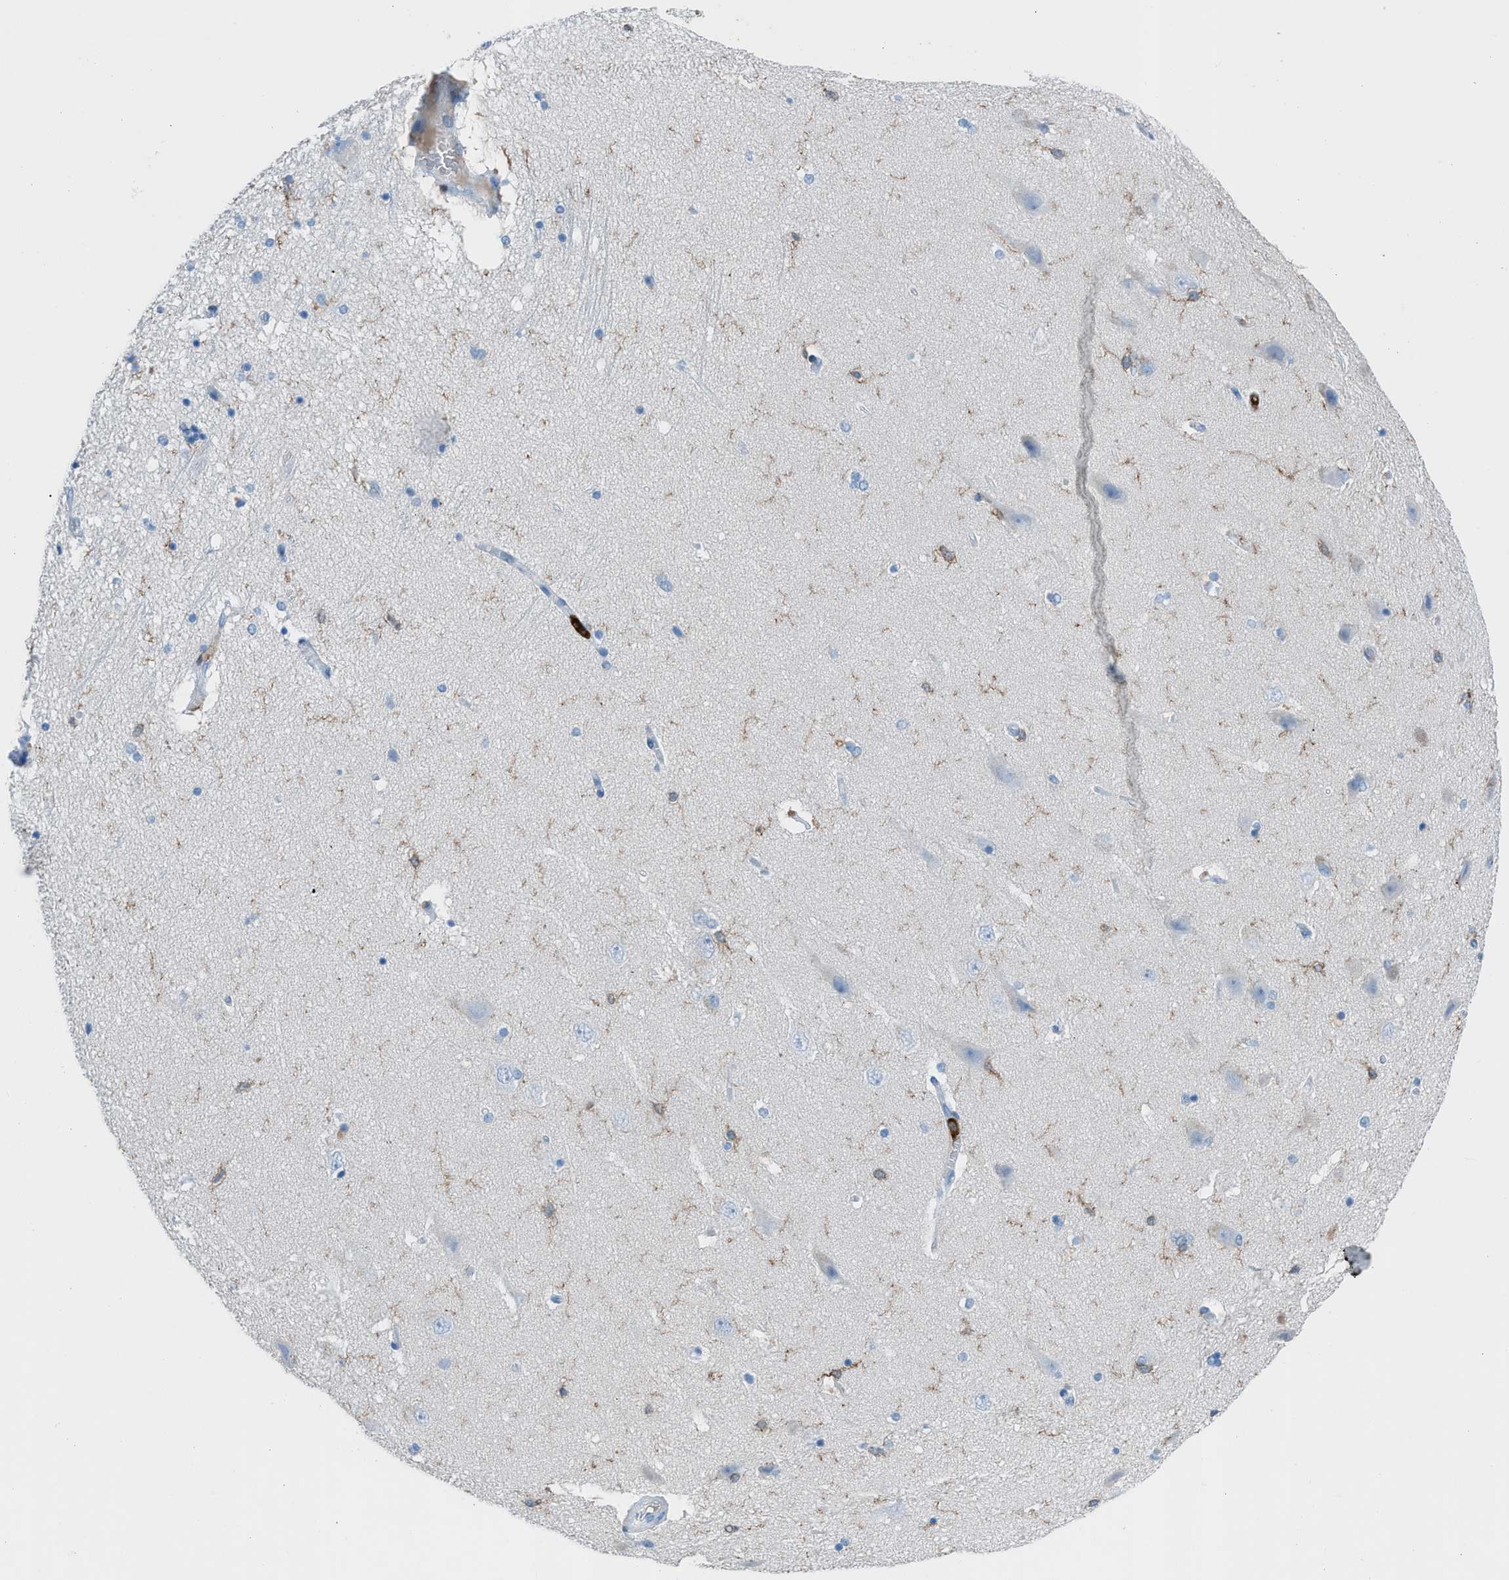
{"staining": {"intensity": "moderate", "quantity": "25%-75%", "location": "cytoplasmic/membranous"}, "tissue": "hippocampus", "cell_type": "Glial cells", "image_type": "normal", "snomed": [{"axis": "morphology", "description": "Normal tissue, NOS"}, {"axis": "topography", "description": "Hippocampus"}], "caption": "Glial cells reveal medium levels of moderate cytoplasmic/membranous expression in approximately 25%-75% of cells in normal hippocampus.", "gene": "ITGB2", "patient": {"sex": "female", "age": 54}}